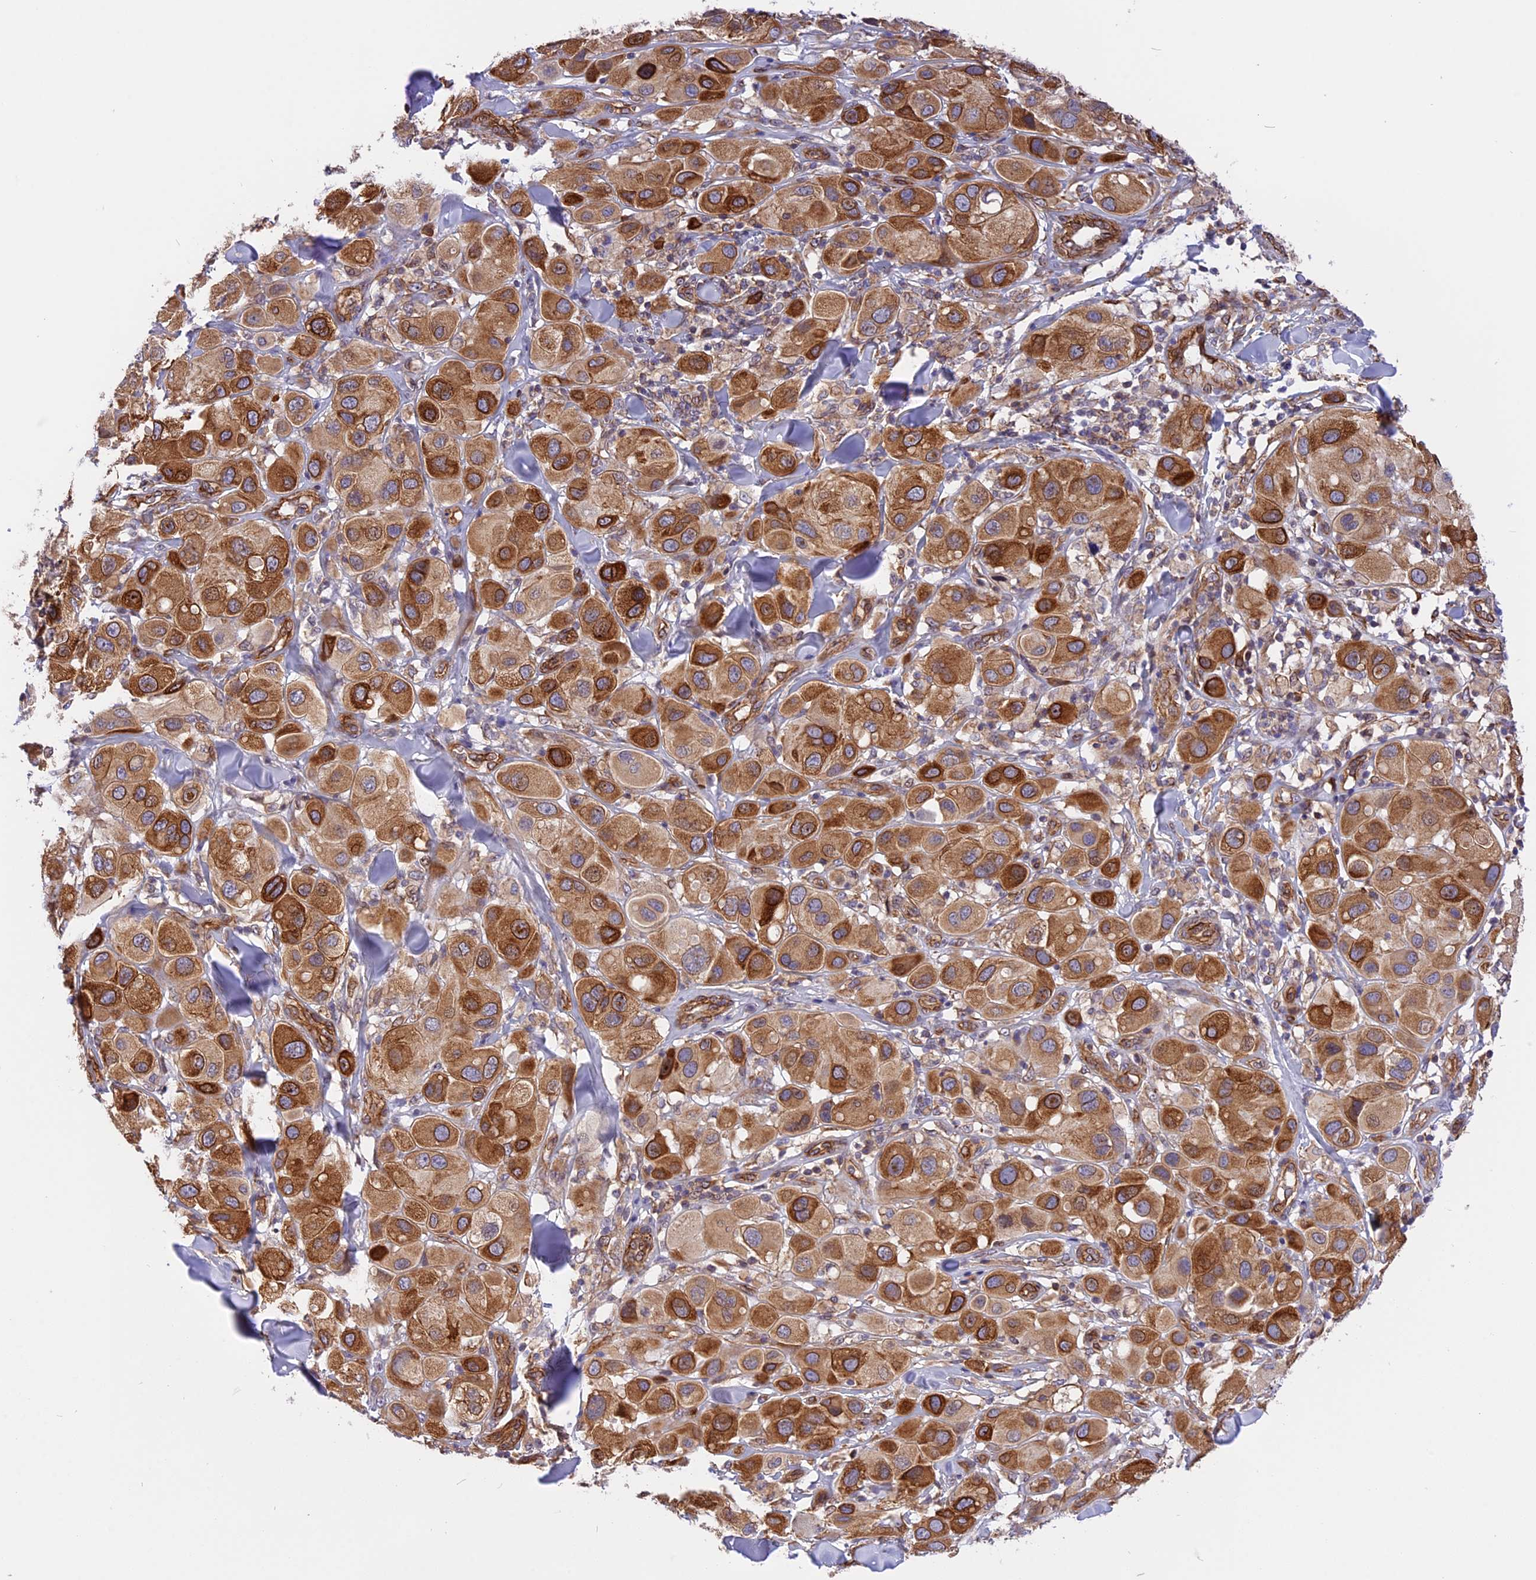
{"staining": {"intensity": "strong", "quantity": ">75%", "location": "cytoplasmic/membranous"}, "tissue": "melanoma", "cell_type": "Tumor cells", "image_type": "cancer", "snomed": [{"axis": "morphology", "description": "Malignant melanoma, Metastatic site"}, {"axis": "topography", "description": "Skin"}], "caption": "The photomicrograph exhibits staining of malignant melanoma (metastatic site), revealing strong cytoplasmic/membranous protein positivity (brown color) within tumor cells.", "gene": "R3HDM4", "patient": {"sex": "male", "age": 41}}